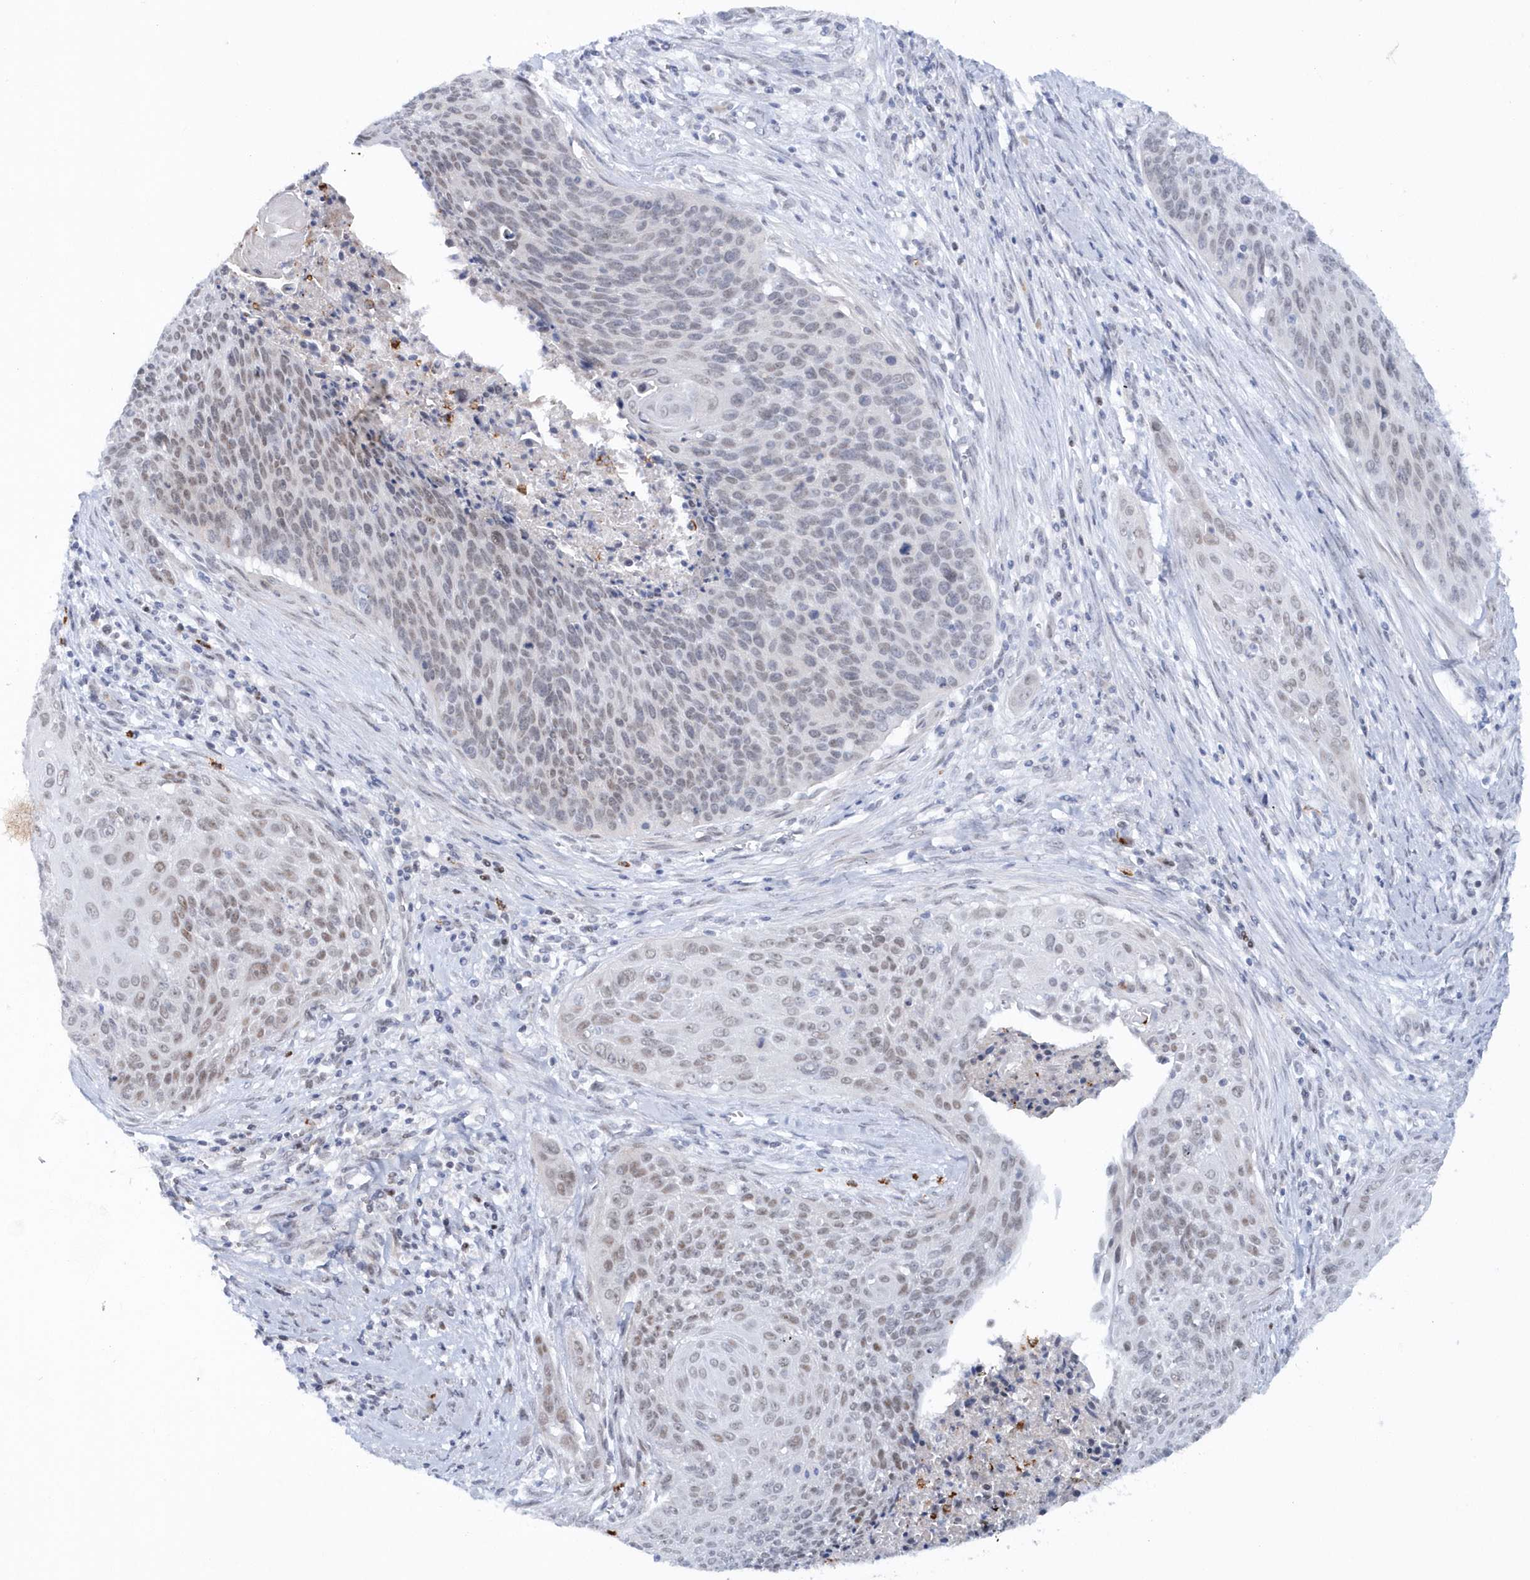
{"staining": {"intensity": "weak", "quantity": "<25%", "location": "nuclear"}, "tissue": "cervical cancer", "cell_type": "Tumor cells", "image_type": "cancer", "snomed": [{"axis": "morphology", "description": "Squamous cell carcinoma, NOS"}, {"axis": "topography", "description": "Cervix"}], "caption": "Image shows no protein positivity in tumor cells of cervical cancer (squamous cell carcinoma) tissue. The staining is performed using DAB (3,3'-diaminobenzidine) brown chromogen with nuclei counter-stained in using hematoxylin.", "gene": "ASCL4", "patient": {"sex": "female", "age": 55}}